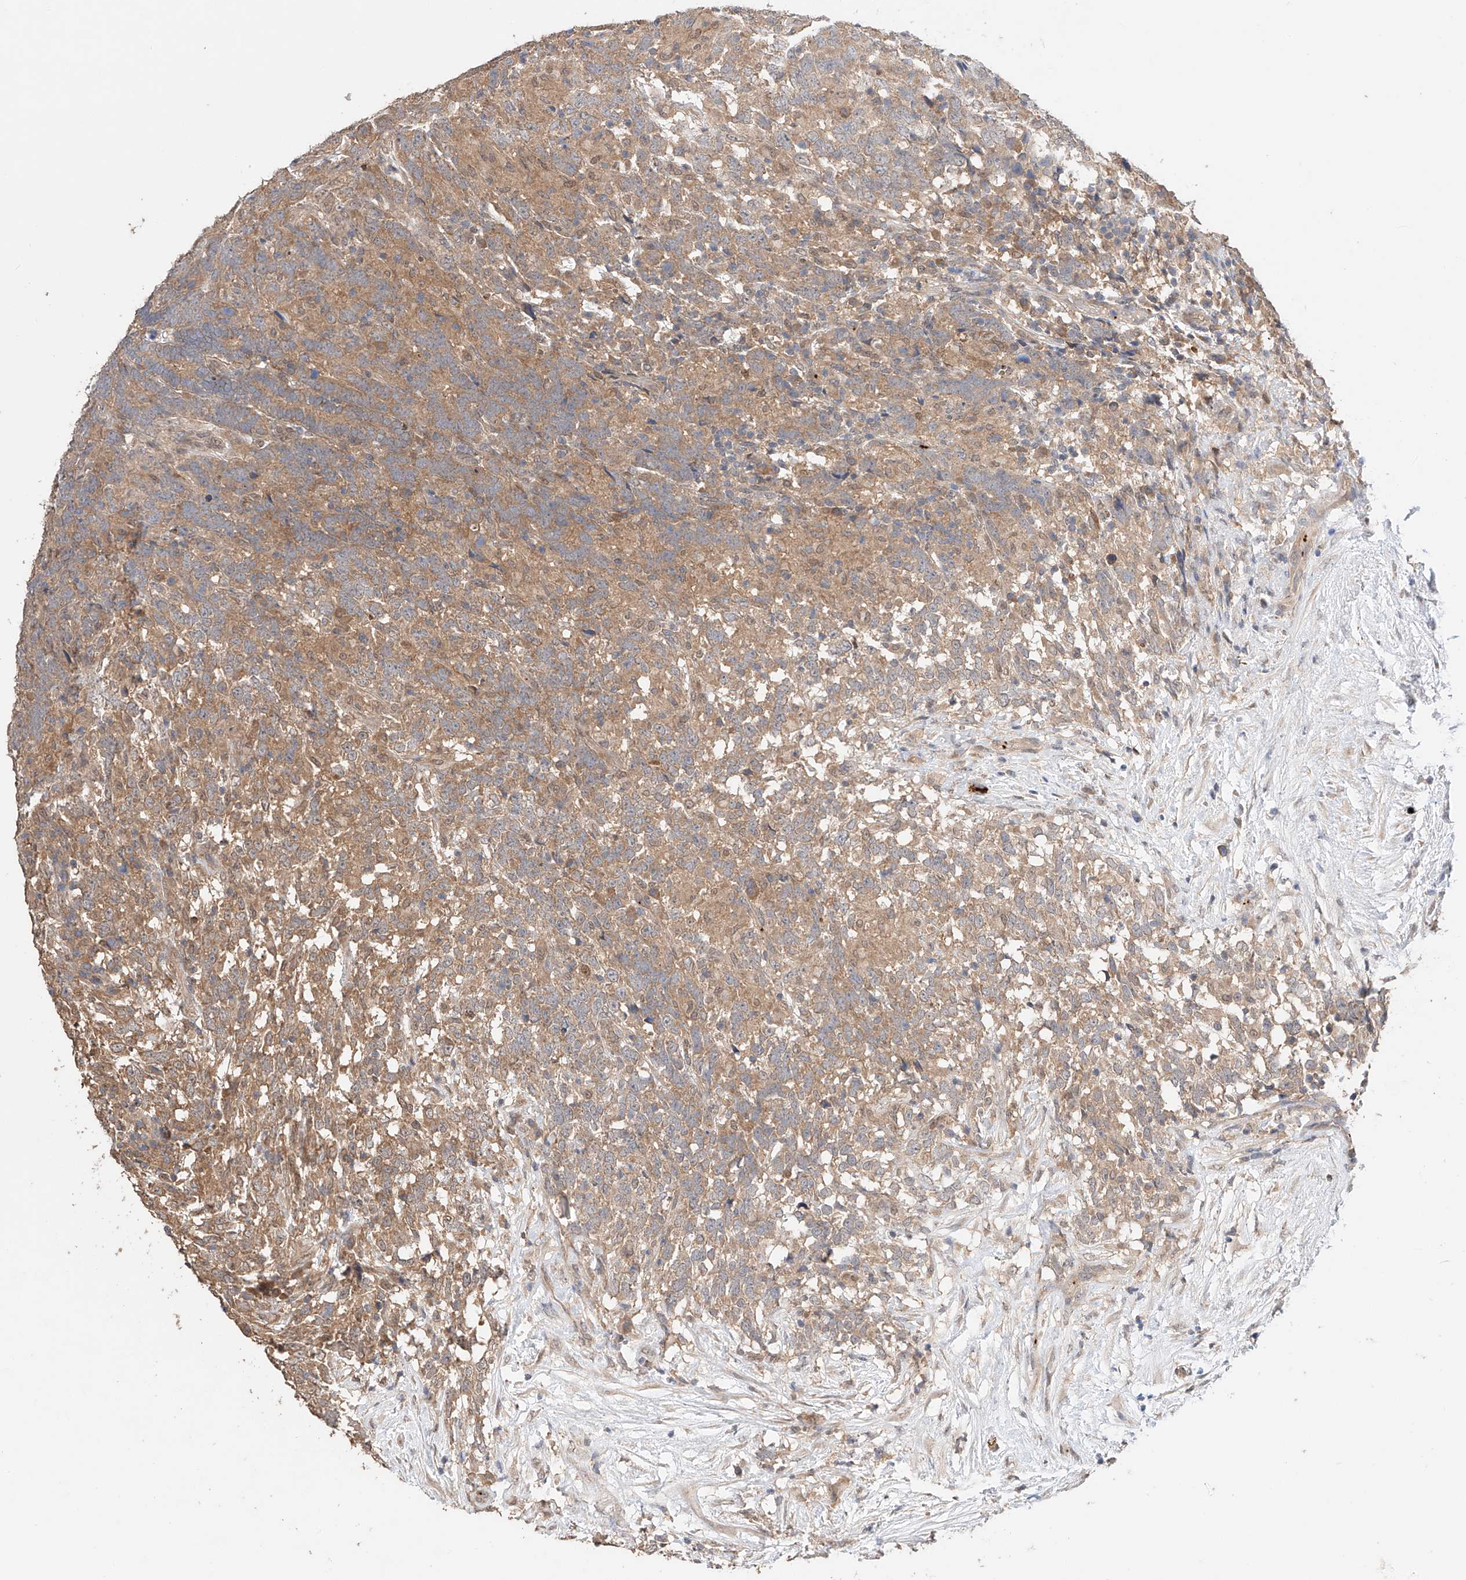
{"staining": {"intensity": "moderate", "quantity": ">75%", "location": "cytoplasmic/membranous"}, "tissue": "testis cancer", "cell_type": "Tumor cells", "image_type": "cancer", "snomed": [{"axis": "morphology", "description": "Carcinoma, Embryonal, NOS"}, {"axis": "topography", "description": "Testis"}], "caption": "Immunohistochemical staining of human testis cancer (embryonal carcinoma) displays moderate cytoplasmic/membranous protein positivity in about >75% of tumor cells.", "gene": "ZFHX2", "patient": {"sex": "male", "age": 26}}